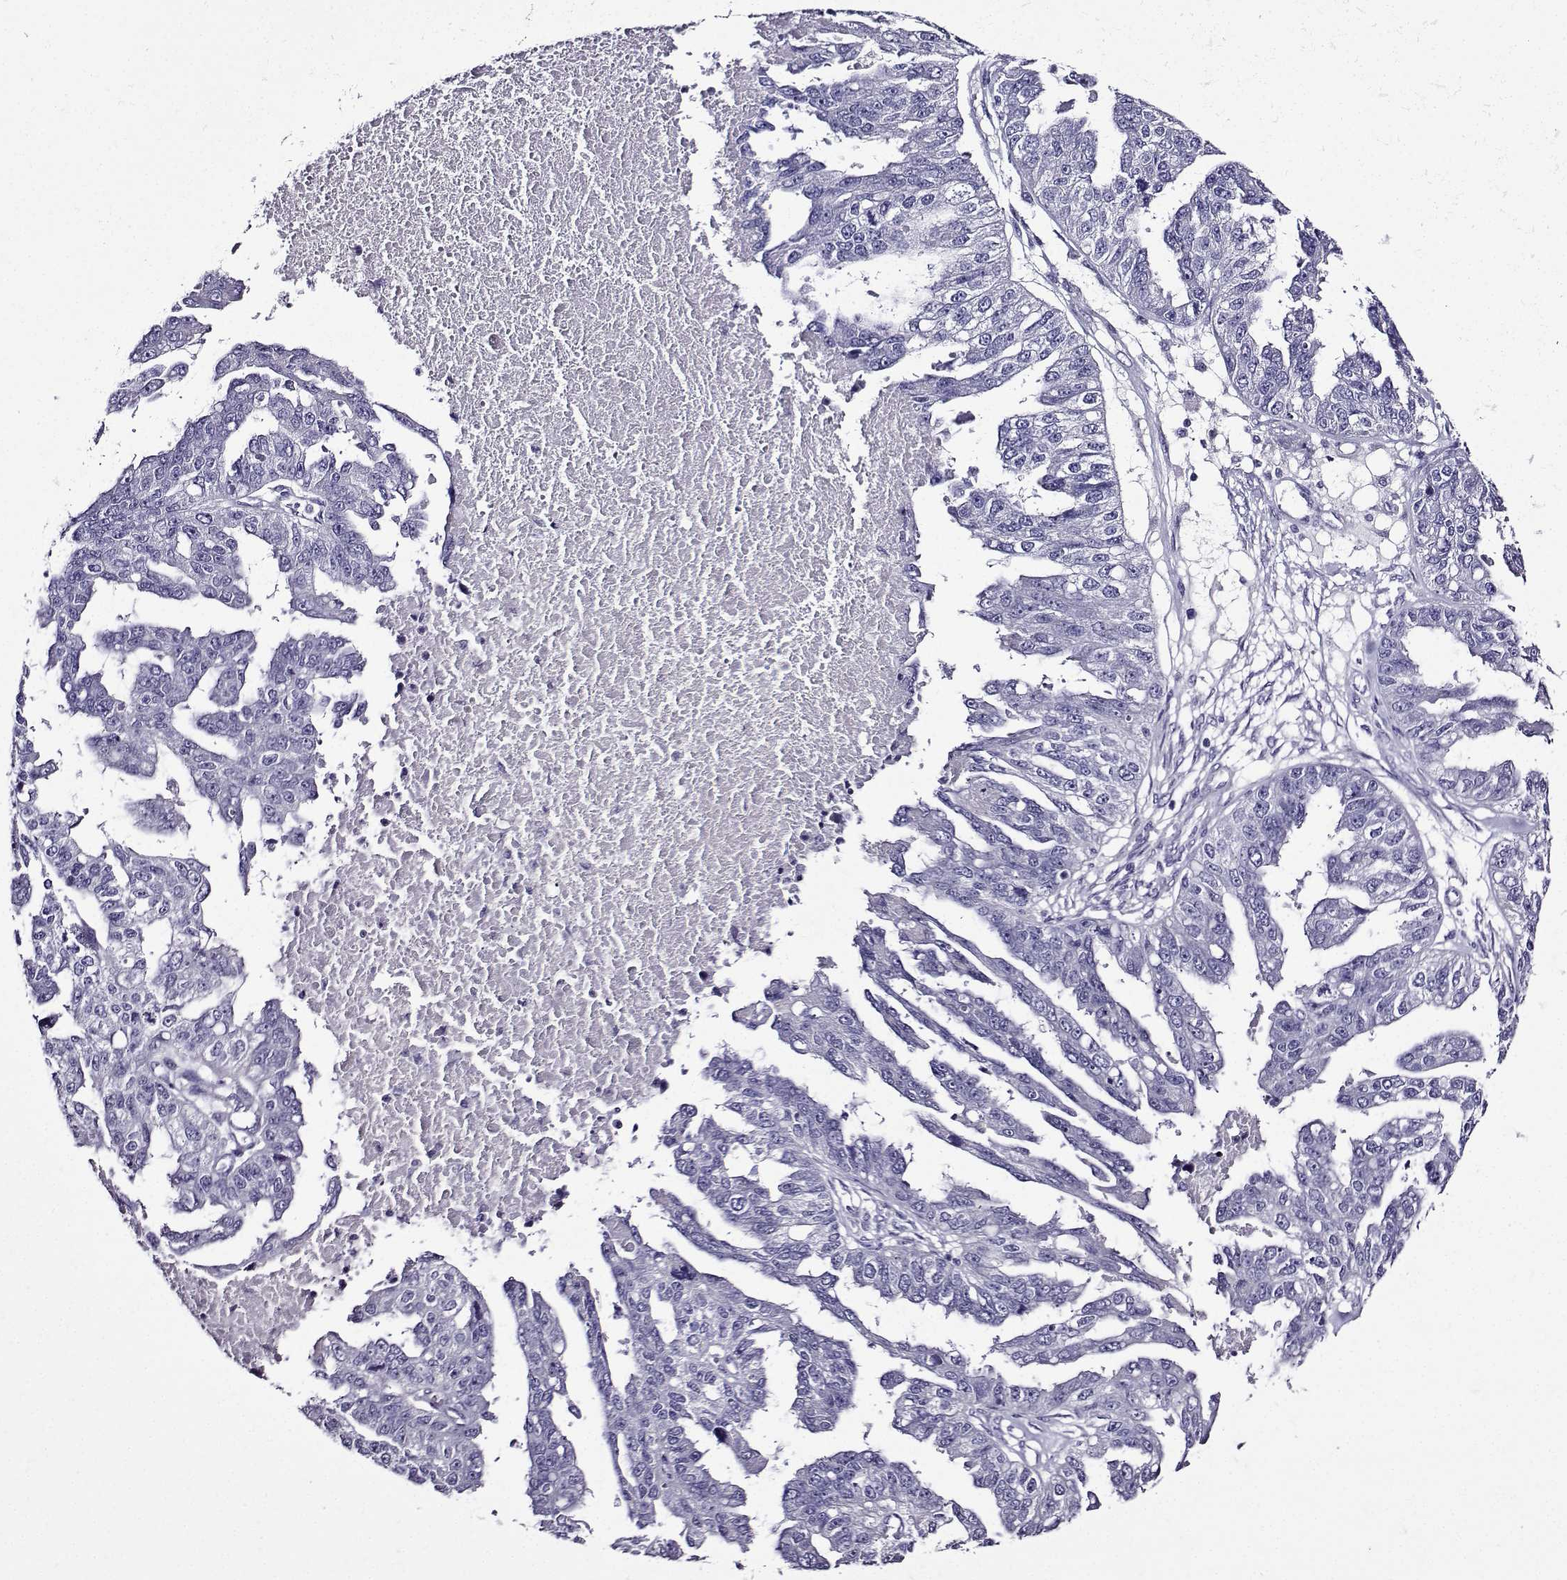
{"staining": {"intensity": "negative", "quantity": "none", "location": "none"}, "tissue": "ovarian cancer", "cell_type": "Tumor cells", "image_type": "cancer", "snomed": [{"axis": "morphology", "description": "Cystadenocarcinoma, serous, NOS"}, {"axis": "topography", "description": "Ovary"}], "caption": "DAB immunohistochemical staining of ovarian cancer (serous cystadenocarcinoma) reveals no significant expression in tumor cells.", "gene": "TMEM266", "patient": {"sex": "female", "age": 58}}